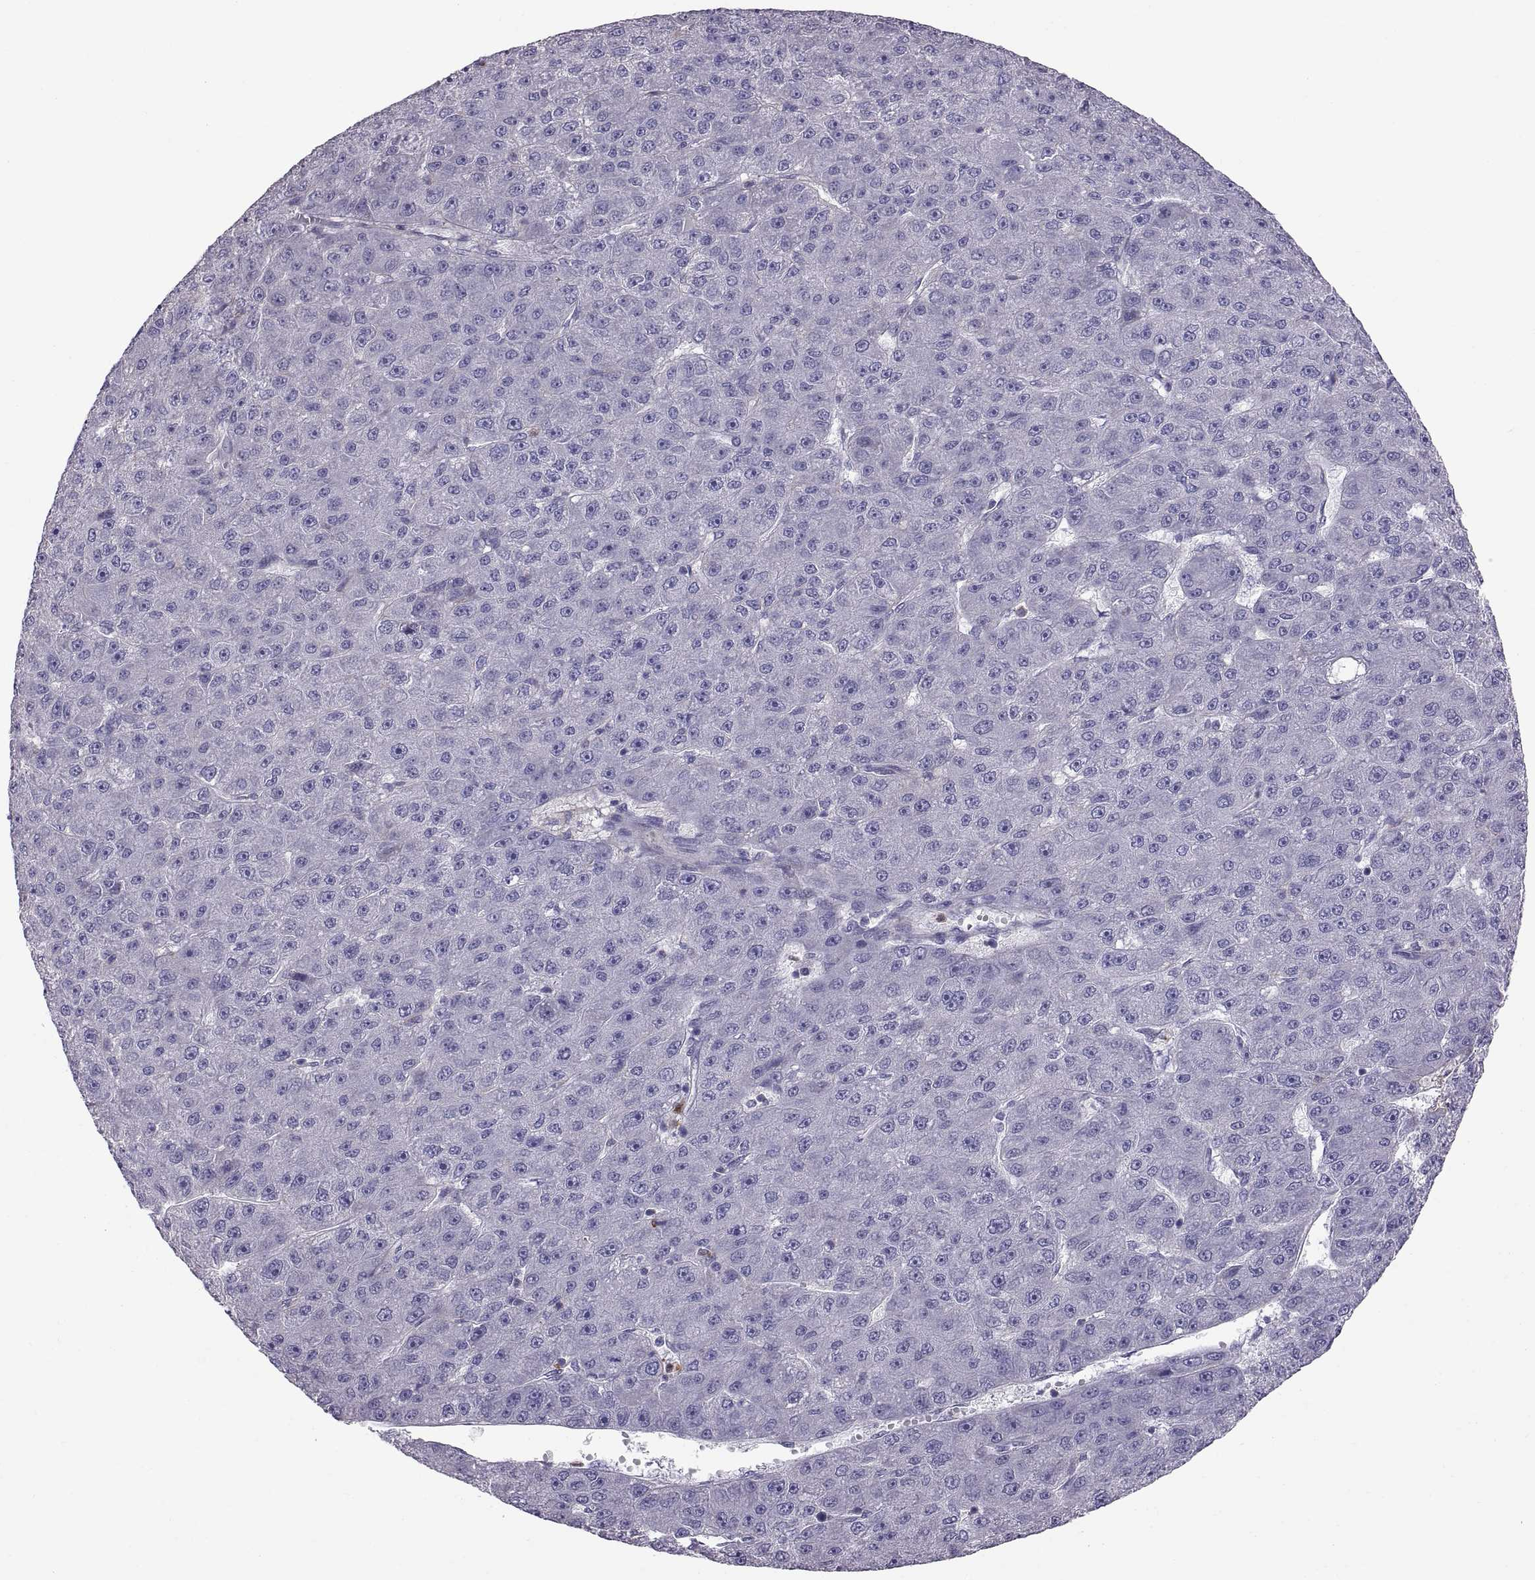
{"staining": {"intensity": "negative", "quantity": "none", "location": "none"}, "tissue": "liver cancer", "cell_type": "Tumor cells", "image_type": "cancer", "snomed": [{"axis": "morphology", "description": "Carcinoma, Hepatocellular, NOS"}, {"axis": "topography", "description": "Liver"}], "caption": "Immunohistochemistry (IHC) micrograph of liver hepatocellular carcinoma stained for a protein (brown), which shows no positivity in tumor cells.", "gene": "EMILIN2", "patient": {"sex": "male", "age": 67}}